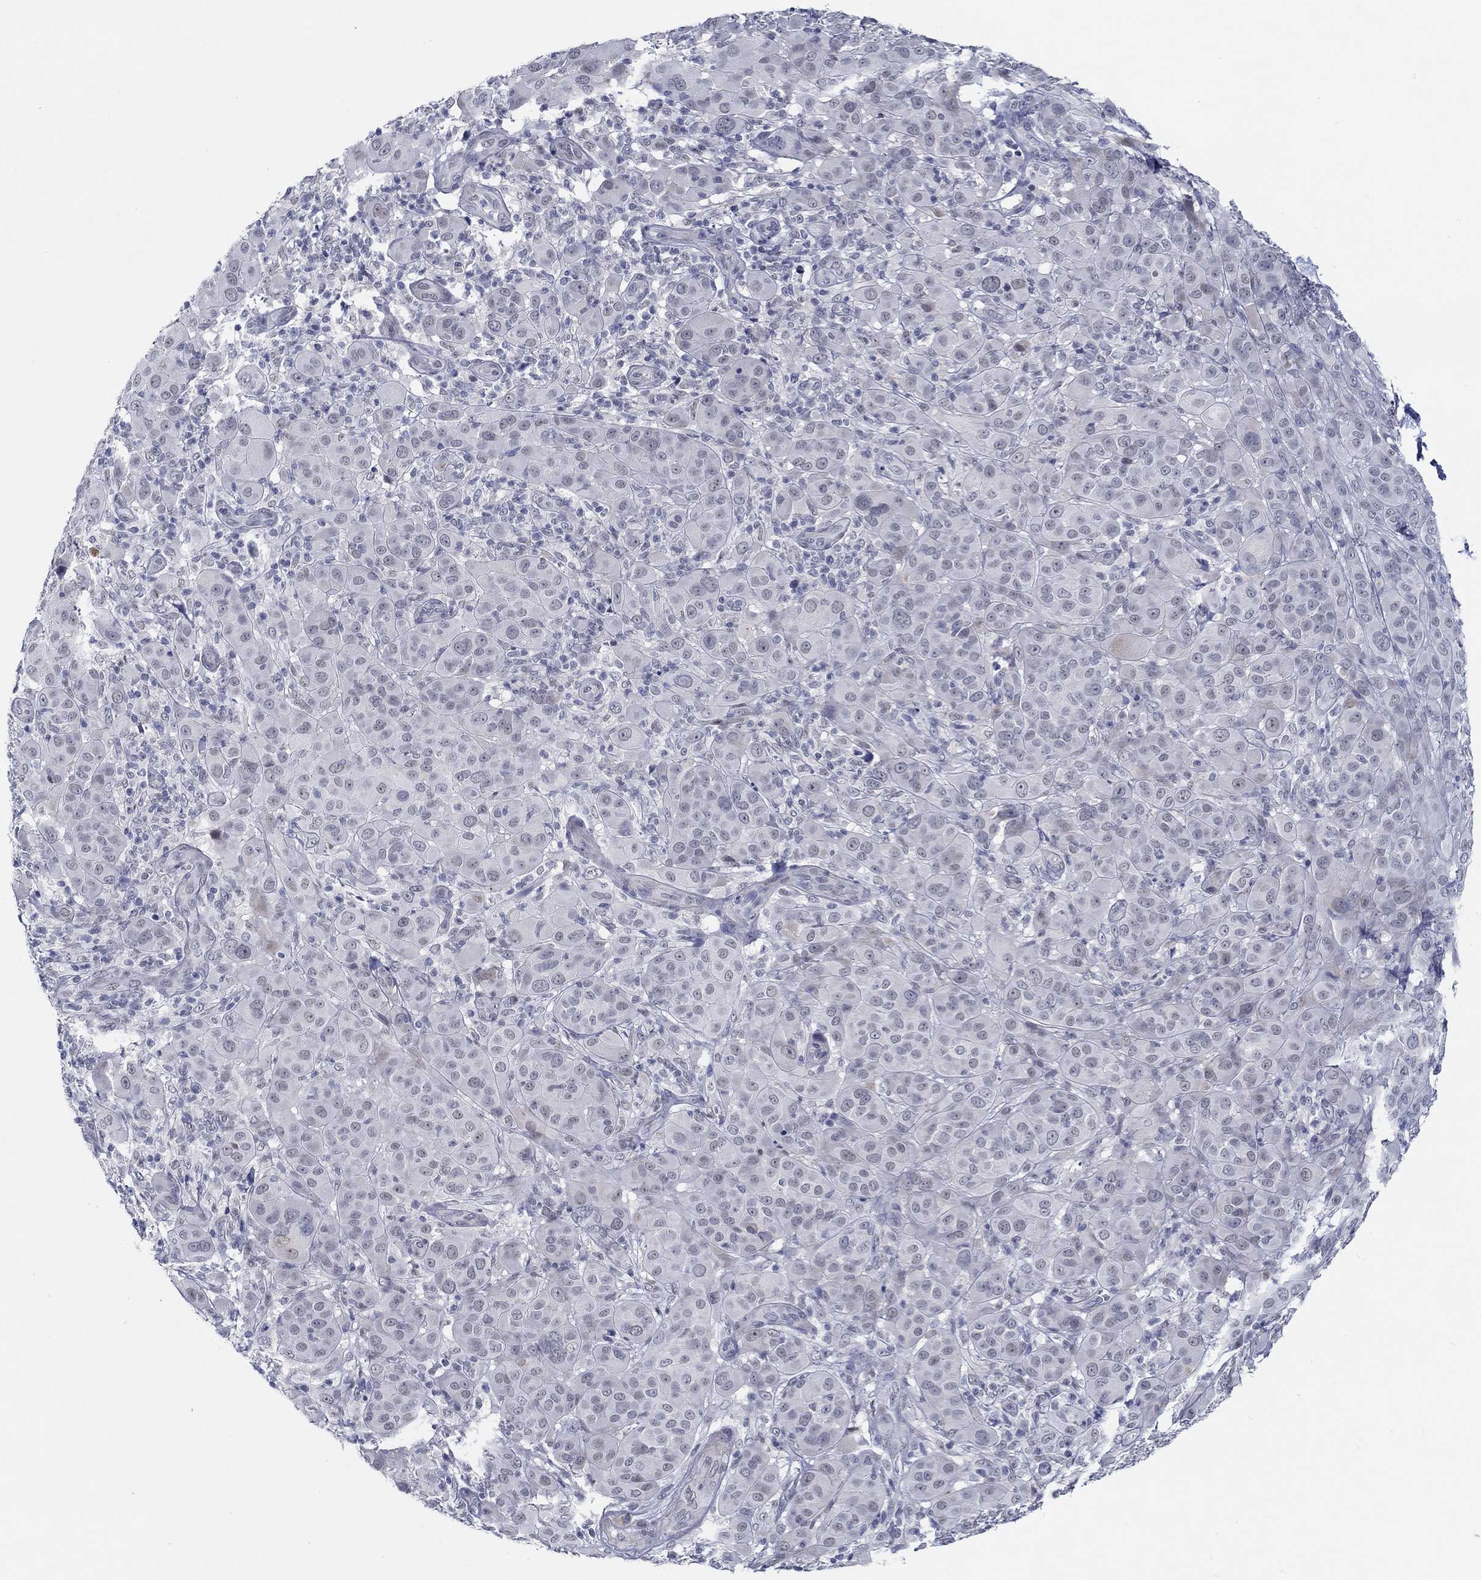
{"staining": {"intensity": "weak", "quantity": "<25%", "location": "cytoplasmic/membranous"}, "tissue": "melanoma", "cell_type": "Tumor cells", "image_type": "cancer", "snomed": [{"axis": "morphology", "description": "Malignant melanoma, NOS"}, {"axis": "topography", "description": "Skin"}], "caption": "Tumor cells show no significant protein positivity in melanoma.", "gene": "SLC34A1", "patient": {"sex": "female", "age": 87}}